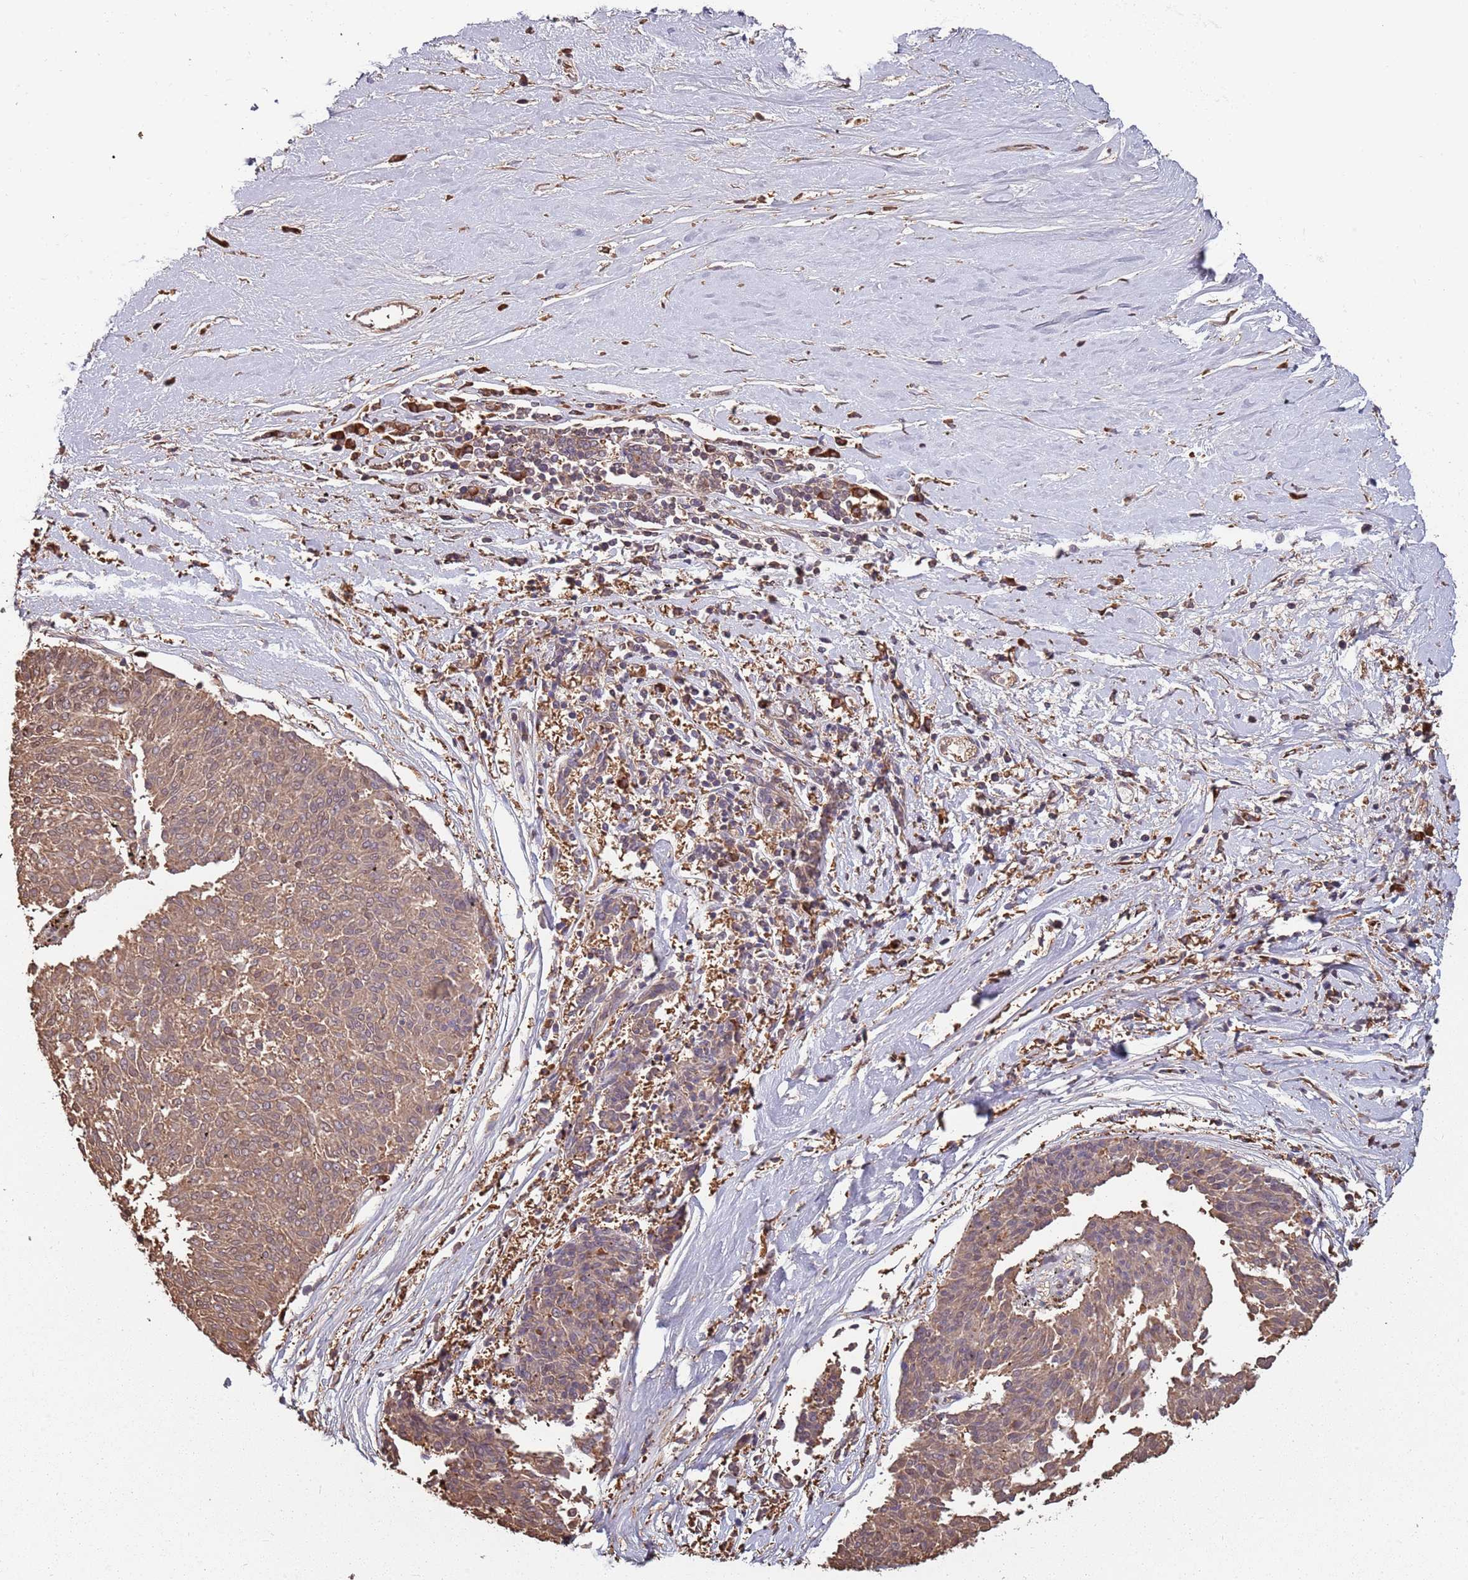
{"staining": {"intensity": "weak", "quantity": "25%-75%", "location": "cytoplasmic/membranous"}, "tissue": "melanoma", "cell_type": "Tumor cells", "image_type": "cancer", "snomed": [{"axis": "morphology", "description": "Malignant melanoma, NOS"}, {"axis": "topography", "description": "Skin"}], "caption": "Immunohistochemical staining of melanoma reveals low levels of weak cytoplasmic/membranous expression in about 25%-75% of tumor cells.", "gene": "COG4", "patient": {"sex": "female", "age": 72}}